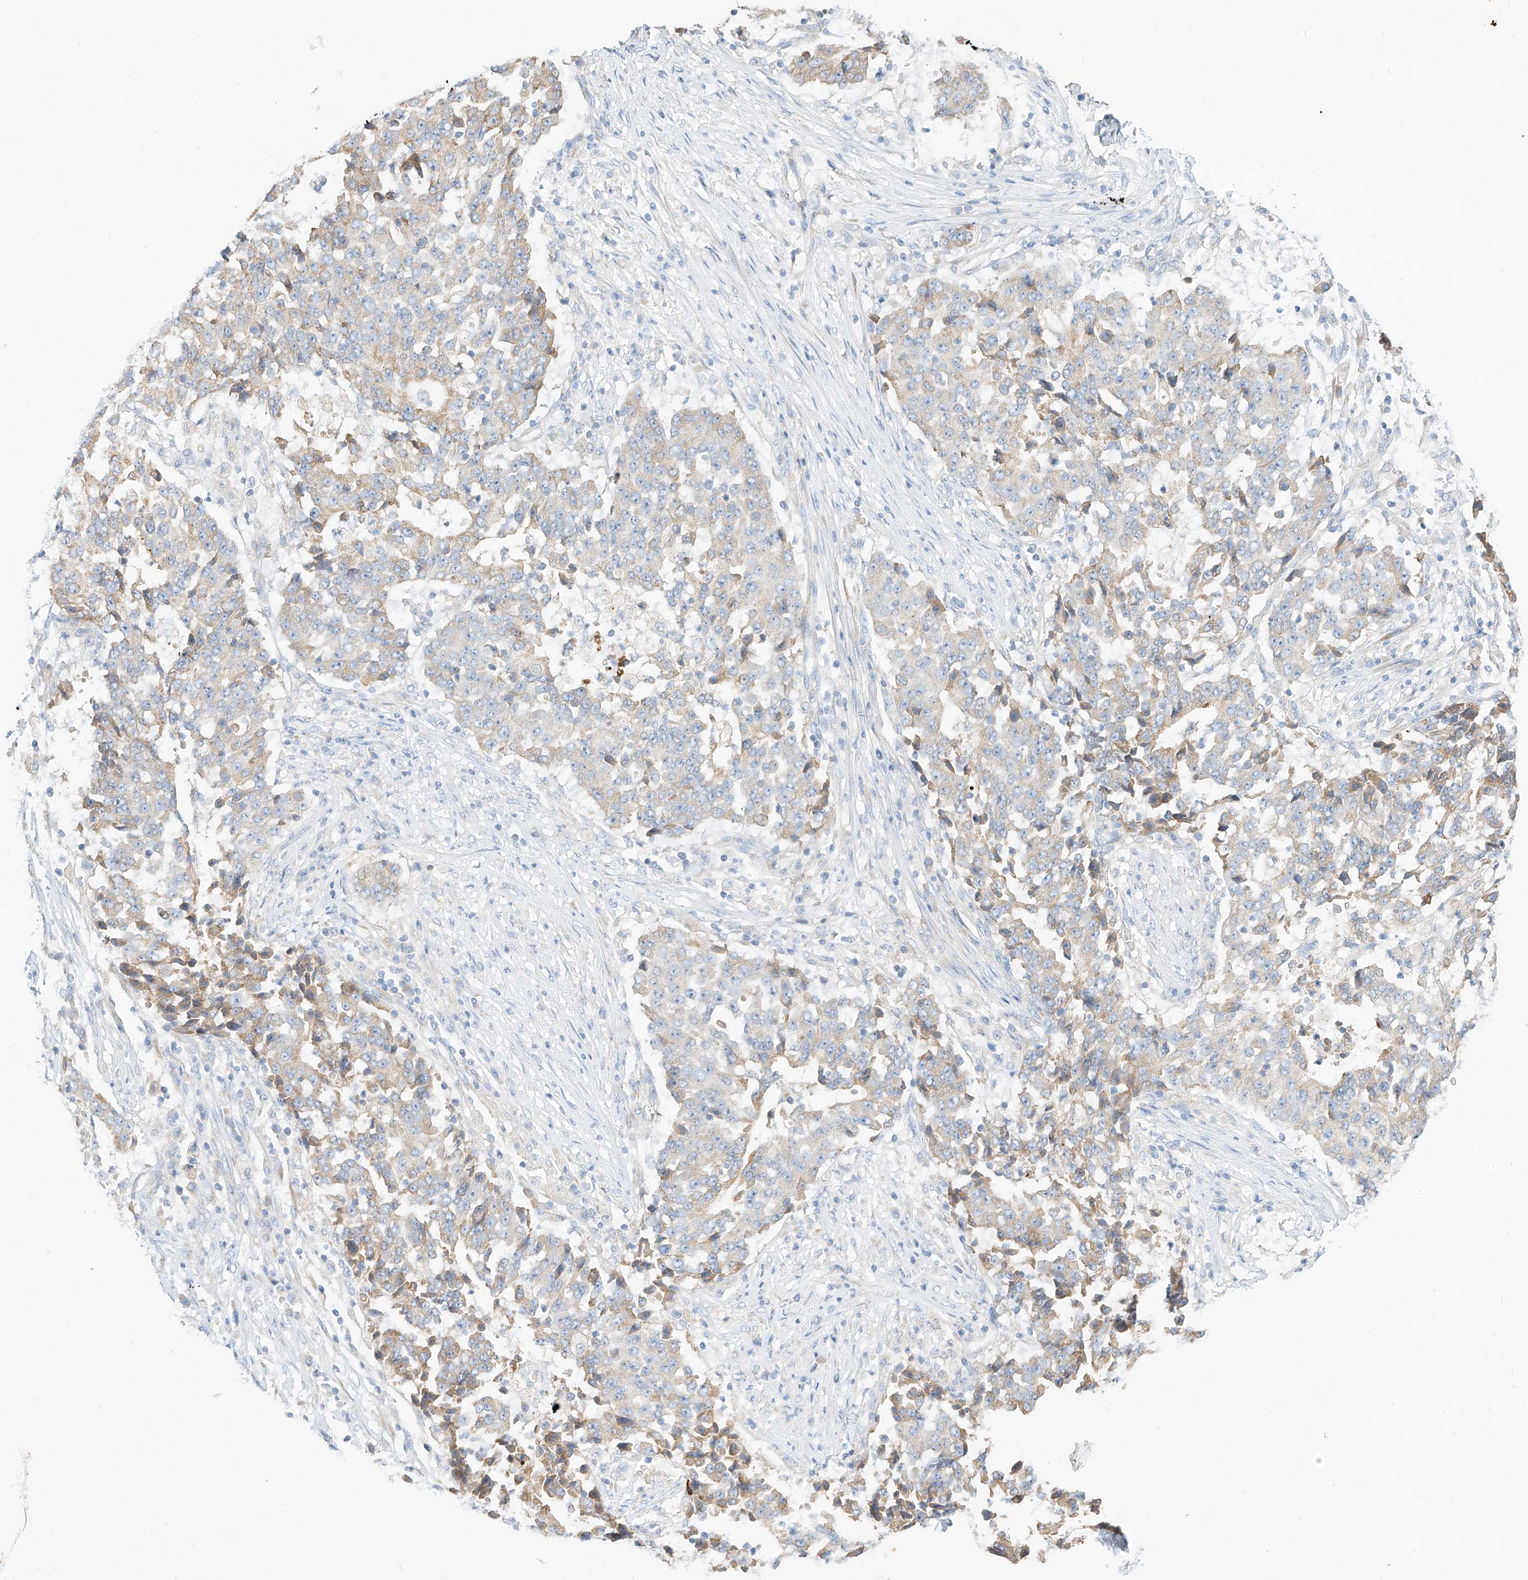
{"staining": {"intensity": "moderate", "quantity": "25%-75%", "location": "cytoplasmic/membranous"}, "tissue": "stomach cancer", "cell_type": "Tumor cells", "image_type": "cancer", "snomed": [{"axis": "morphology", "description": "Adenocarcinoma, NOS"}, {"axis": "topography", "description": "Stomach"}], "caption": "Immunohistochemistry (IHC) of stomach adenocarcinoma shows medium levels of moderate cytoplasmic/membranous expression in approximately 25%-75% of tumor cells. Using DAB (3,3'-diaminobenzidine) (brown) and hematoxylin (blue) stains, captured at high magnification using brightfield microscopy.", "gene": "RASA2", "patient": {"sex": "male", "age": 59}}